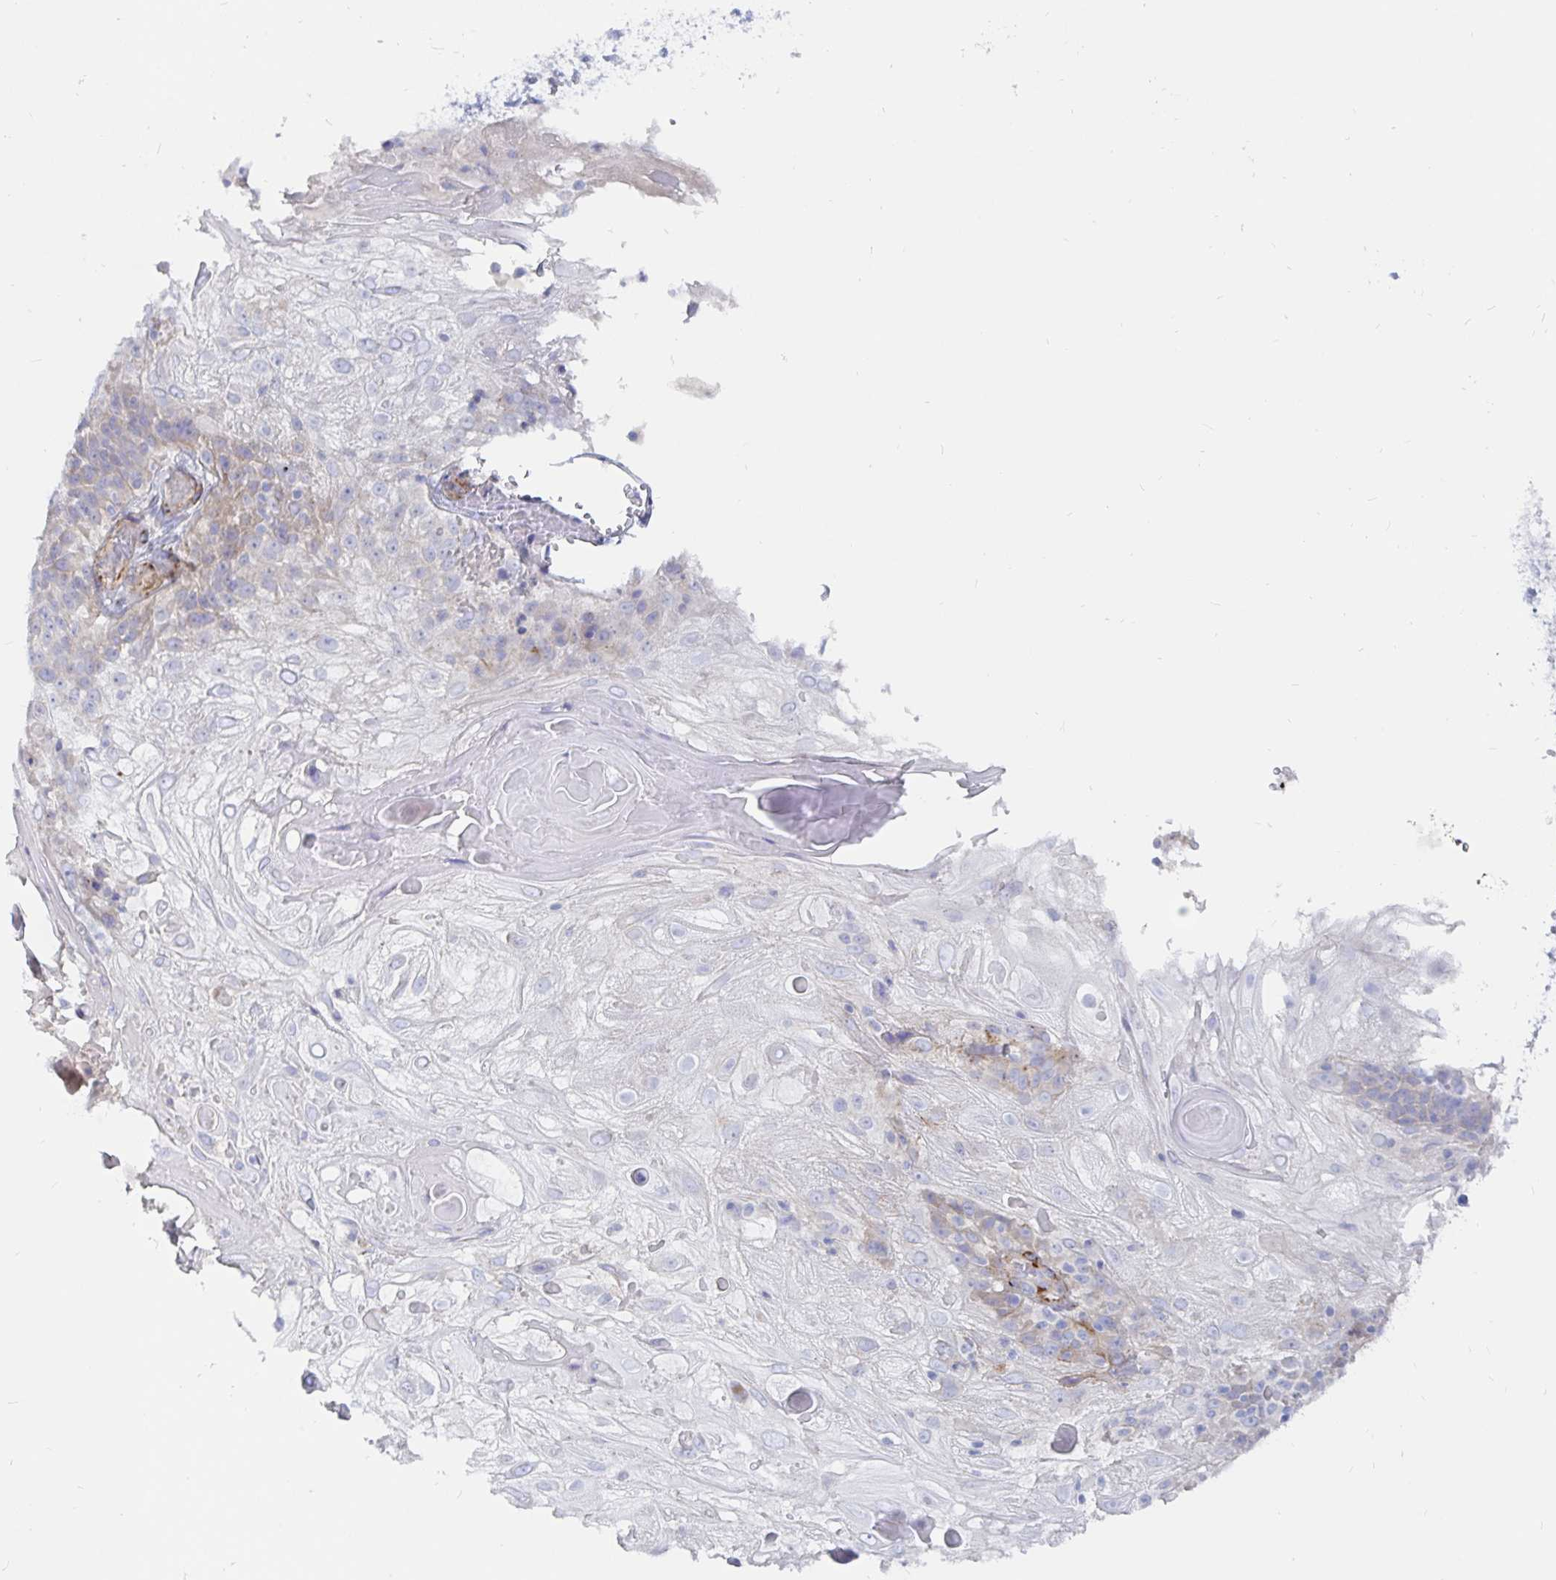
{"staining": {"intensity": "negative", "quantity": "none", "location": "none"}, "tissue": "skin cancer", "cell_type": "Tumor cells", "image_type": "cancer", "snomed": [{"axis": "morphology", "description": "Normal tissue, NOS"}, {"axis": "morphology", "description": "Squamous cell carcinoma, NOS"}, {"axis": "topography", "description": "Skin"}], "caption": "This is a image of immunohistochemistry (IHC) staining of skin cancer, which shows no positivity in tumor cells.", "gene": "COX16", "patient": {"sex": "female", "age": 83}}